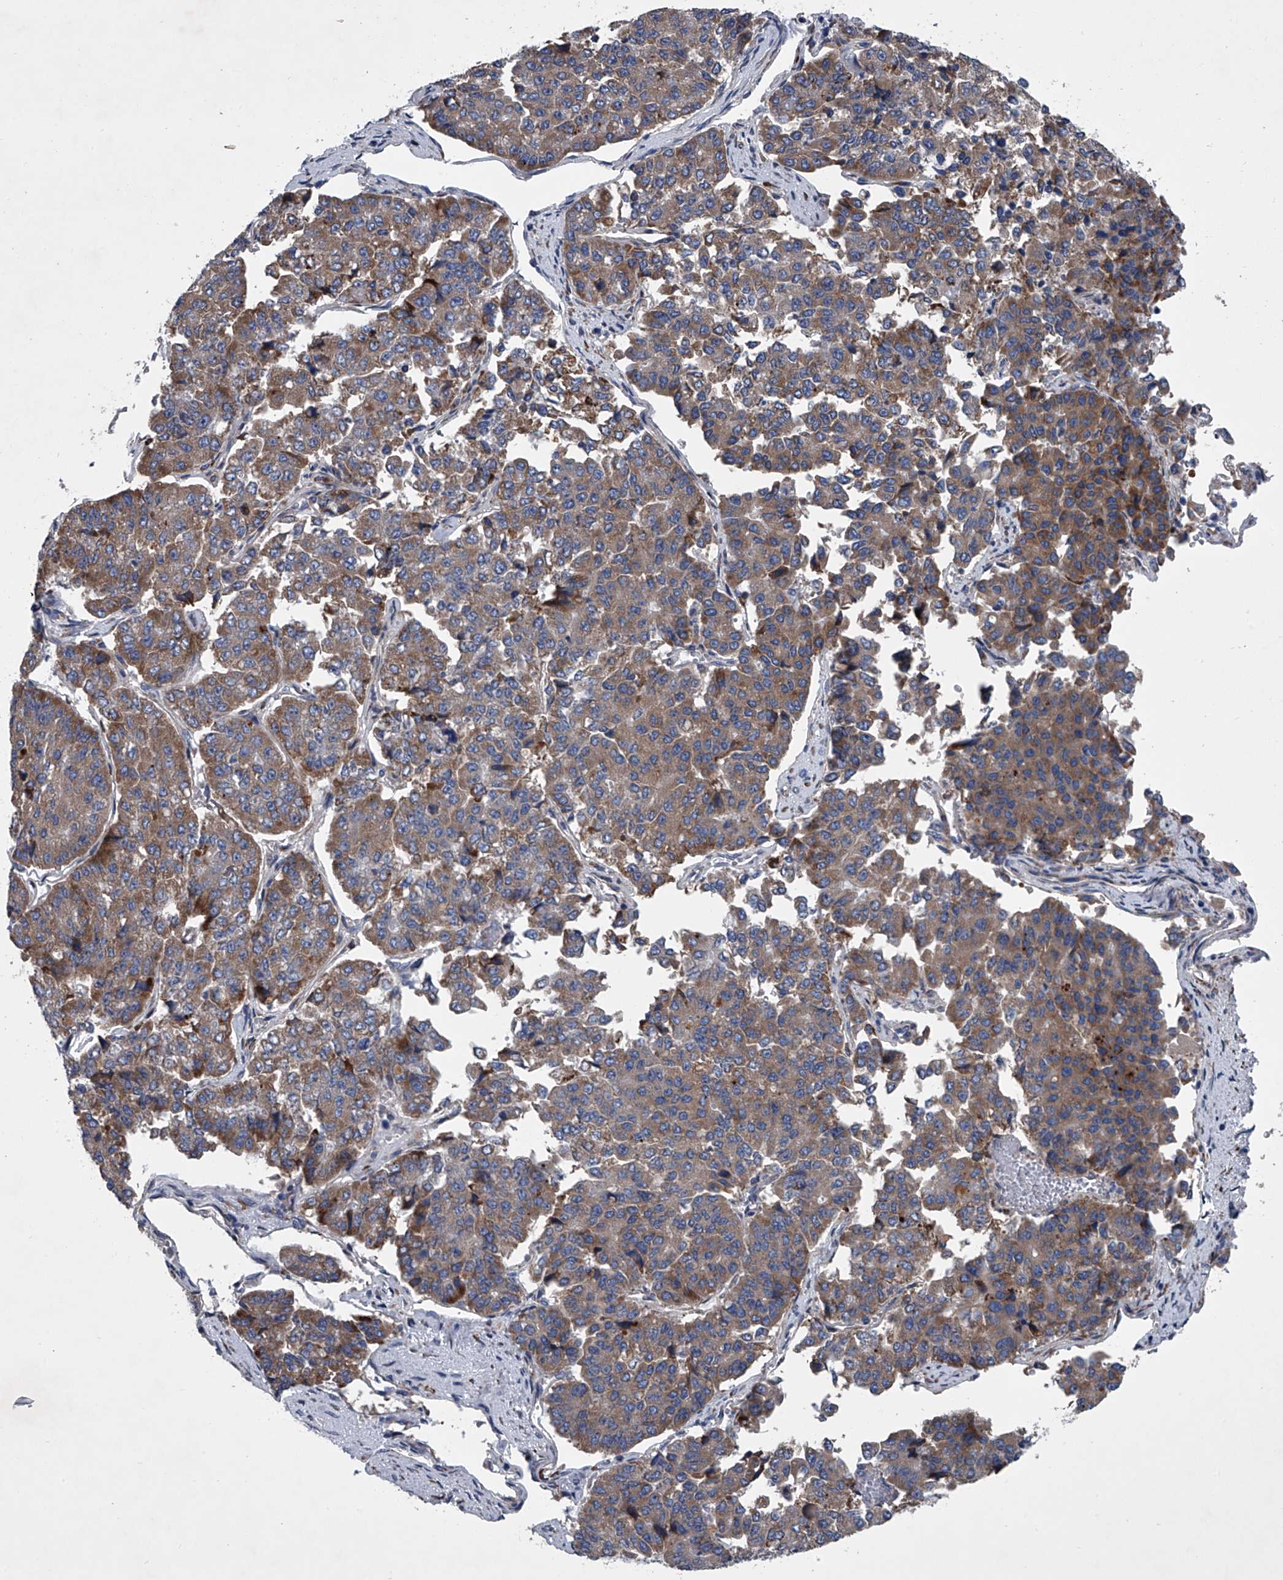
{"staining": {"intensity": "moderate", "quantity": ">75%", "location": "cytoplasmic/membranous"}, "tissue": "pancreatic cancer", "cell_type": "Tumor cells", "image_type": "cancer", "snomed": [{"axis": "morphology", "description": "Adenocarcinoma, NOS"}, {"axis": "topography", "description": "Pancreas"}], "caption": "Approximately >75% of tumor cells in adenocarcinoma (pancreatic) exhibit moderate cytoplasmic/membranous protein positivity as visualized by brown immunohistochemical staining.", "gene": "ABCG1", "patient": {"sex": "male", "age": 50}}